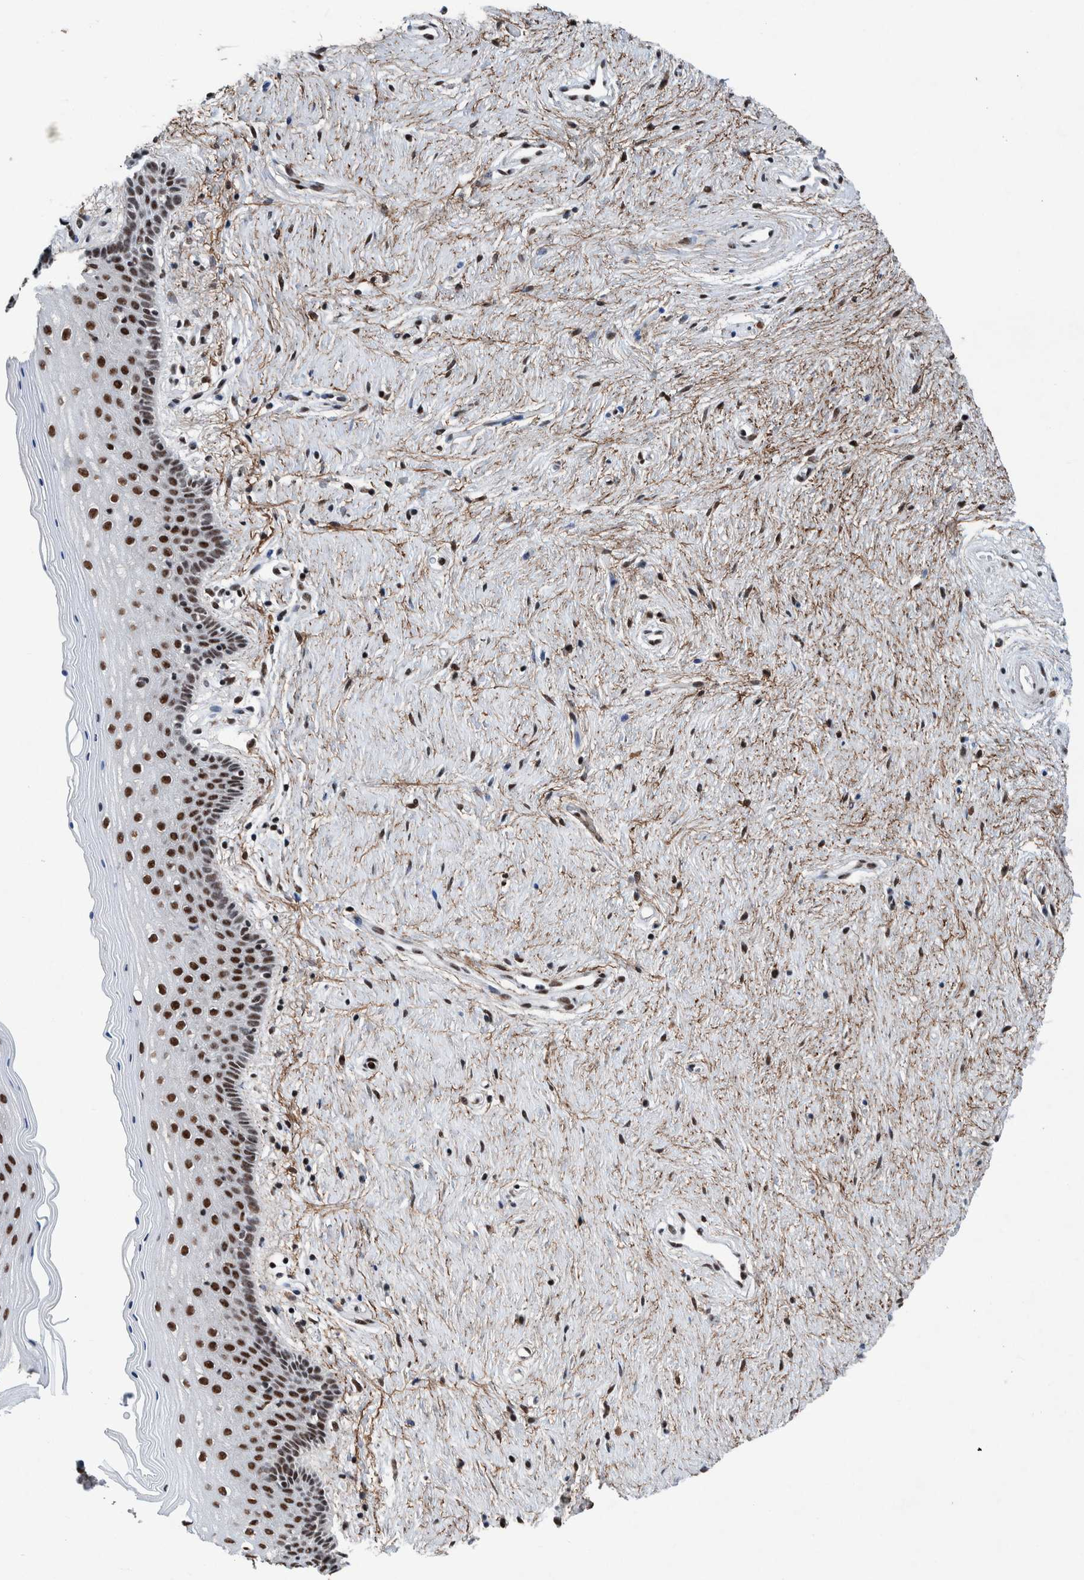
{"staining": {"intensity": "strong", "quantity": "25%-75%", "location": "nuclear"}, "tissue": "vagina", "cell_type": "Squamous epithelial cells", "image_type": "normal", "snomed": [{"axis": "morphology", "description": "Normal tissue, NOS"}, {"axis": "topography", "description": "Vagina"}], "caption": "Squamous epithelial cells display high levels of strong nuclear positivity in approximately 25%-75% of cells in benign vagina. (DAB = brown stain, brightfield microscopy at high magnification).", "gene": "TAF10", "patient": {"sex": "female", "age": 44}}